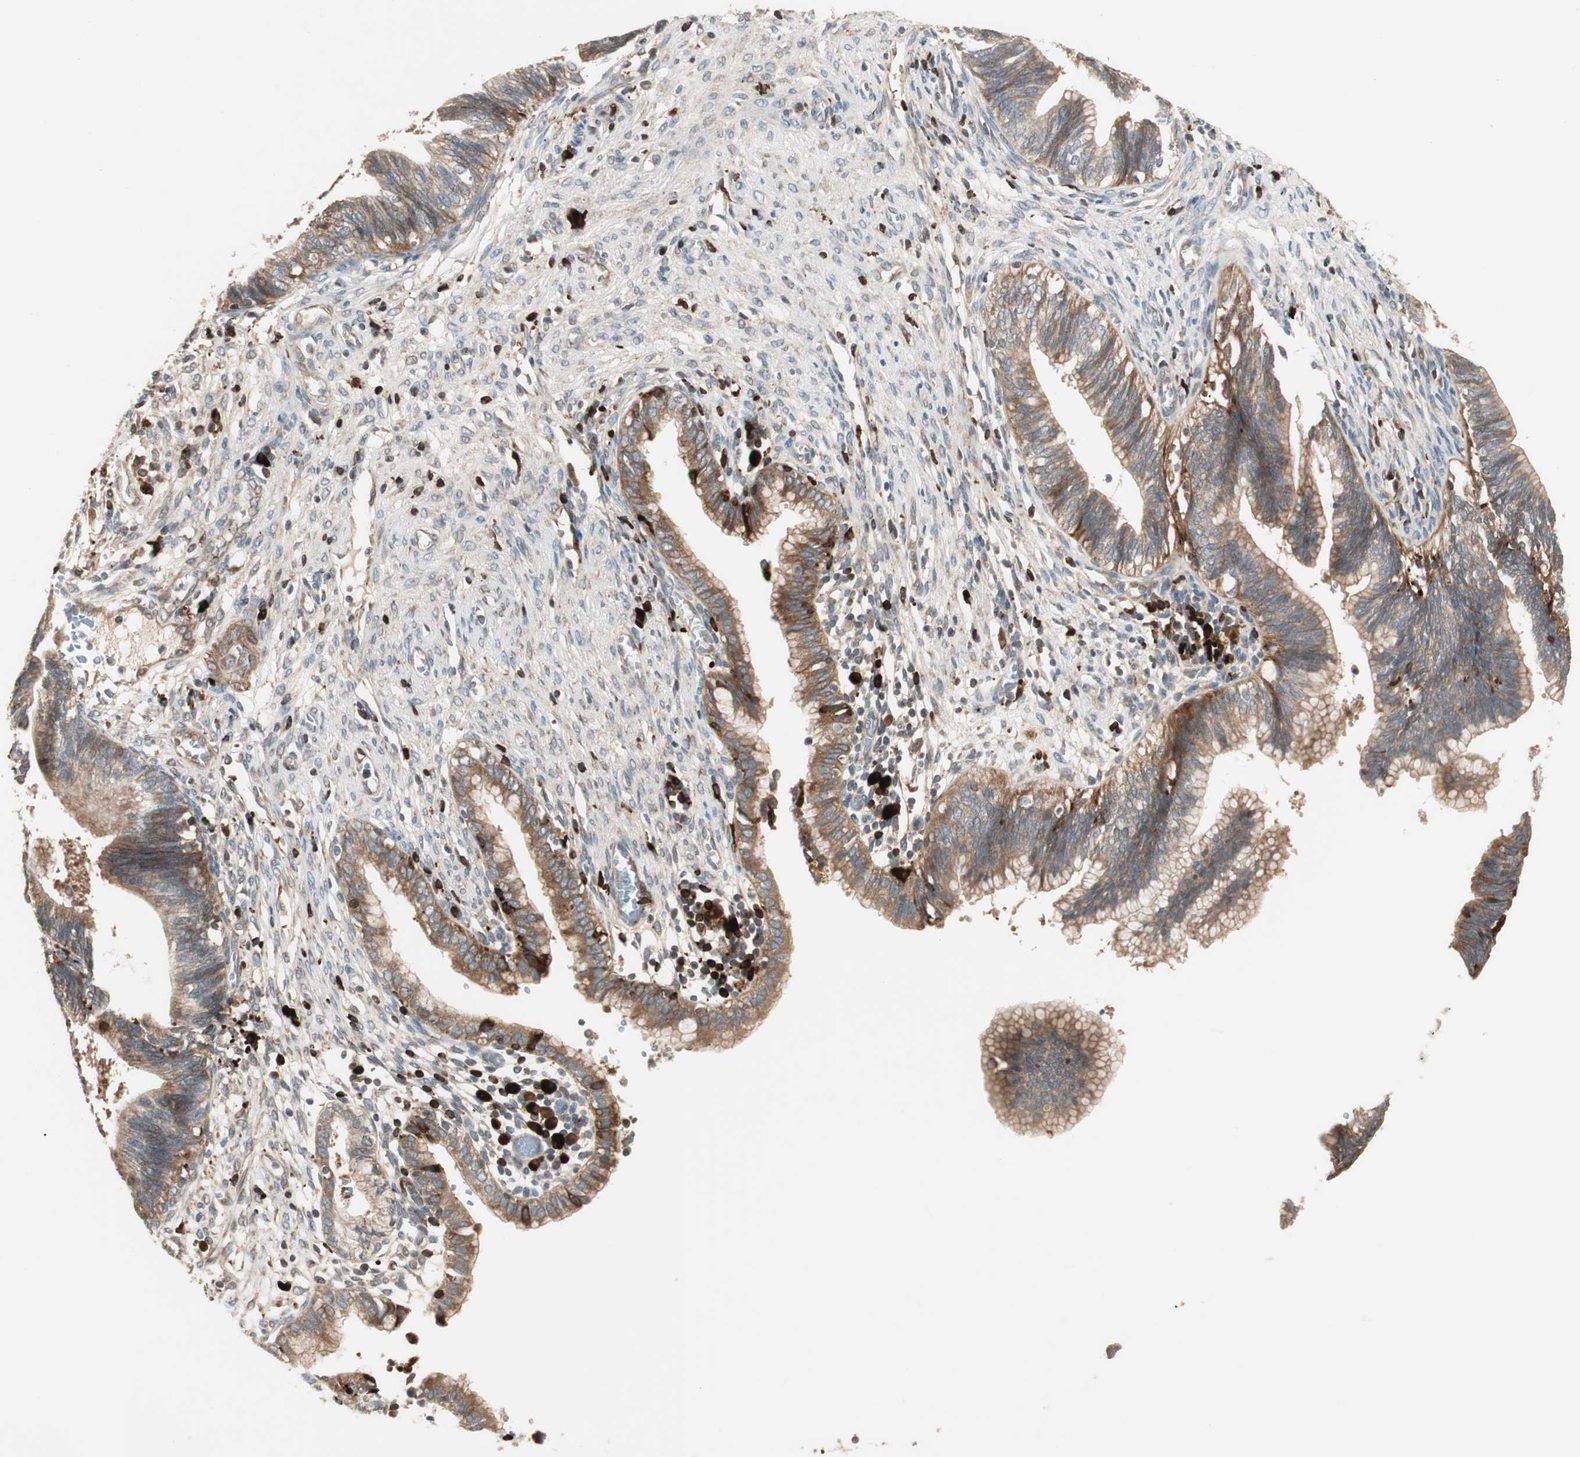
{"staining": {"intensity": "moderate", "quantity": ">75%", "location": "cytoplasmic/membranous"}, "tissue": "cervical cancer", "cell_type": "Tumor cells", "image_type": "cancer", "snomed": [{"axis": "morphology", "description": "Adenocarcinoma, NOS"}, {"axis": "topography", "description": "Cervix"}], "caption": "Moderate cytoplasmic/membranous protein expression is seen in about >75% of tumor cells in cervical adenocarcinoma.", "gene": "SFRP1", "patient": {"sex": "female", "age": 44}}